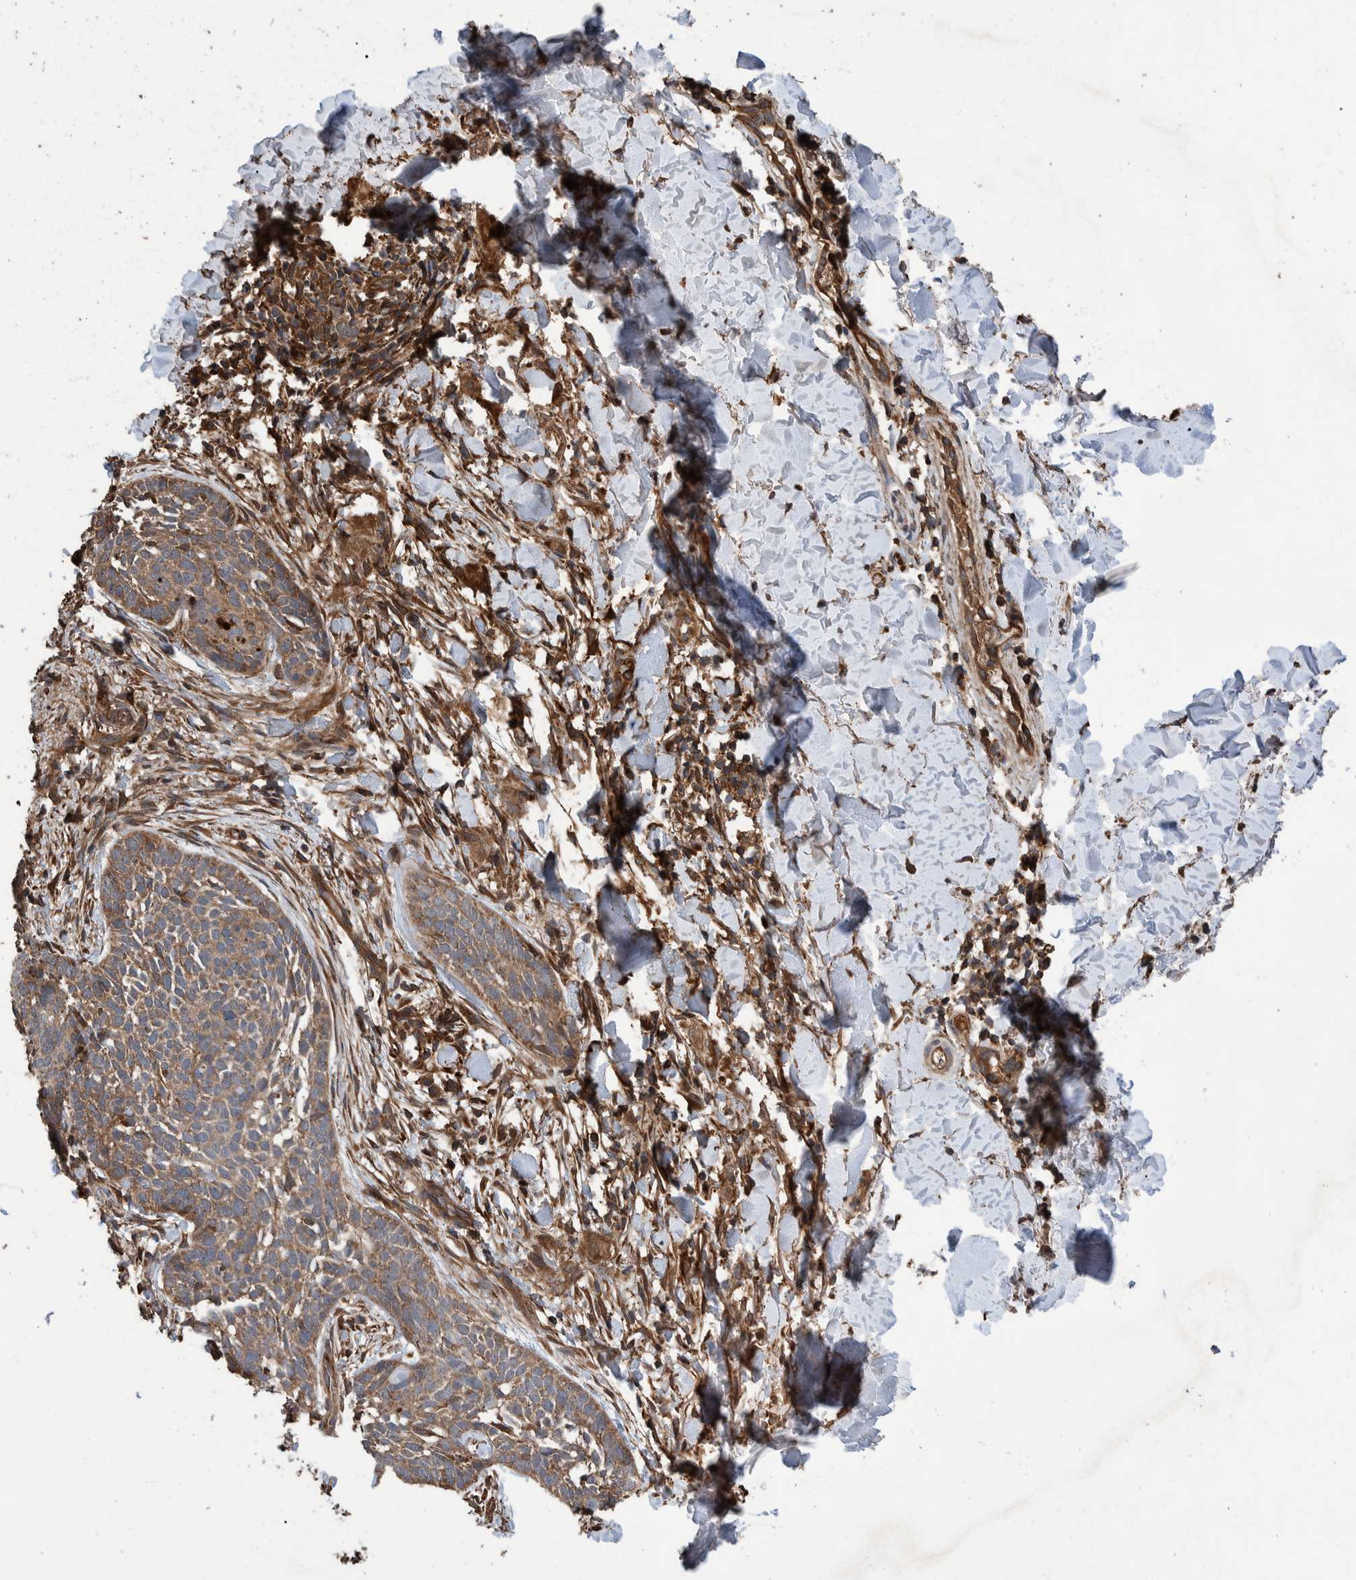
{"staining": {"intensity": "moderate", "quantity": ">75%", "location": "cytoplasmic/membranous"}, "tissue": "skin cancer", "cell_type": "Tumor cells", "image_type": "cancer", "snomed": [{"axis": "morphology", "description": "Normal tissue, NOS"}, {"axis": "morphology", "description": "Basal cell carcinoma"}, {"axis": "topography", "description": "Skin"}], "caption": "High-power microscopy captured an immunohistochemistry histopathology image of skin cancer (basal cell carcinoma), revealing moderate cytoplasmic/membranous positivity in approximately >75% of tumor cells.", "gene": "TRIM16", "patient": {"sex": "male", "age": 67}}